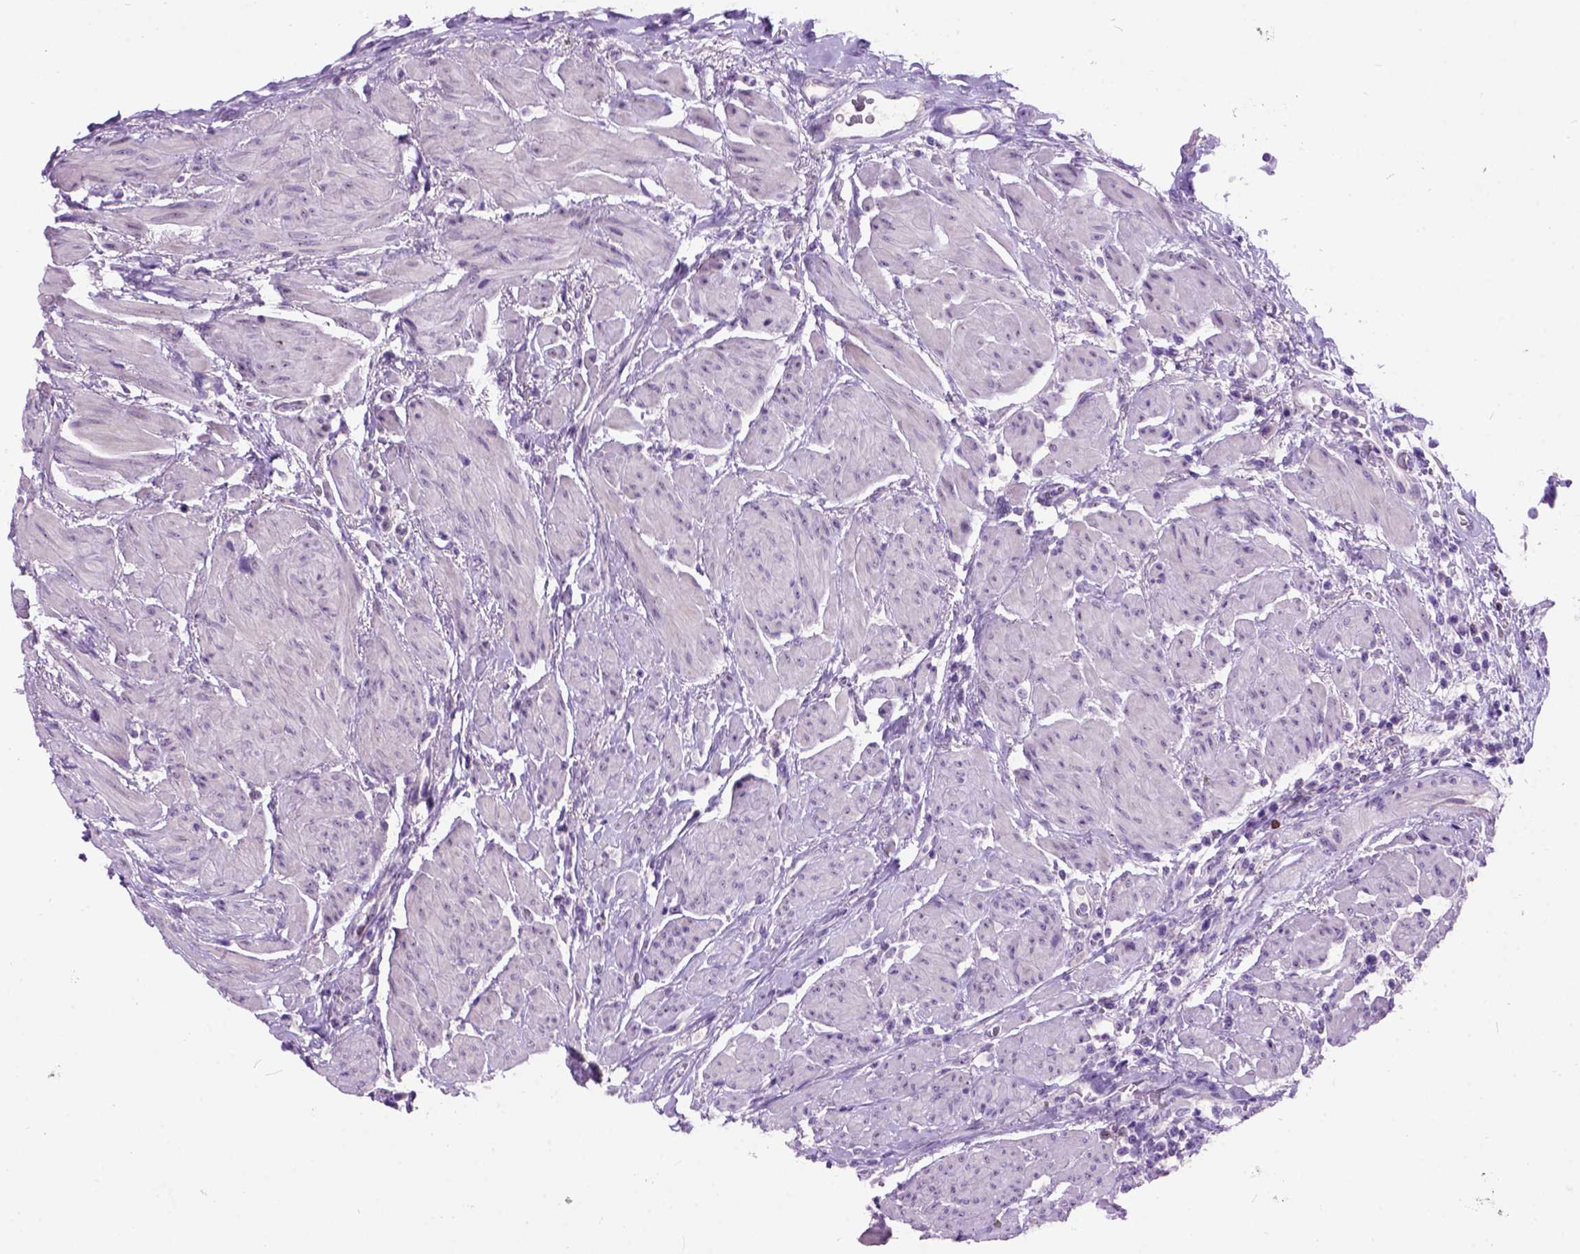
{"staining": {"intensity": "moderate", "quantity": "<25%", "location": "cytoplasmic/membranous"}, "tissue": "urothelial cancer", "cell_type": "Tumor cells", "image_type": "cancer", "snomed": [{"axis": "morphology", "description": "Urothelial carcinoma, High grade"}, {"axis": "topography", "description": "Urinary bladder"}], "caption": "Urothelial cancer stained for a protein shows moderate cytoplasmic/membranous positivity in tumor cells.", "gene": "MAPT", "patient": {"sex": "female", "age": 78}}